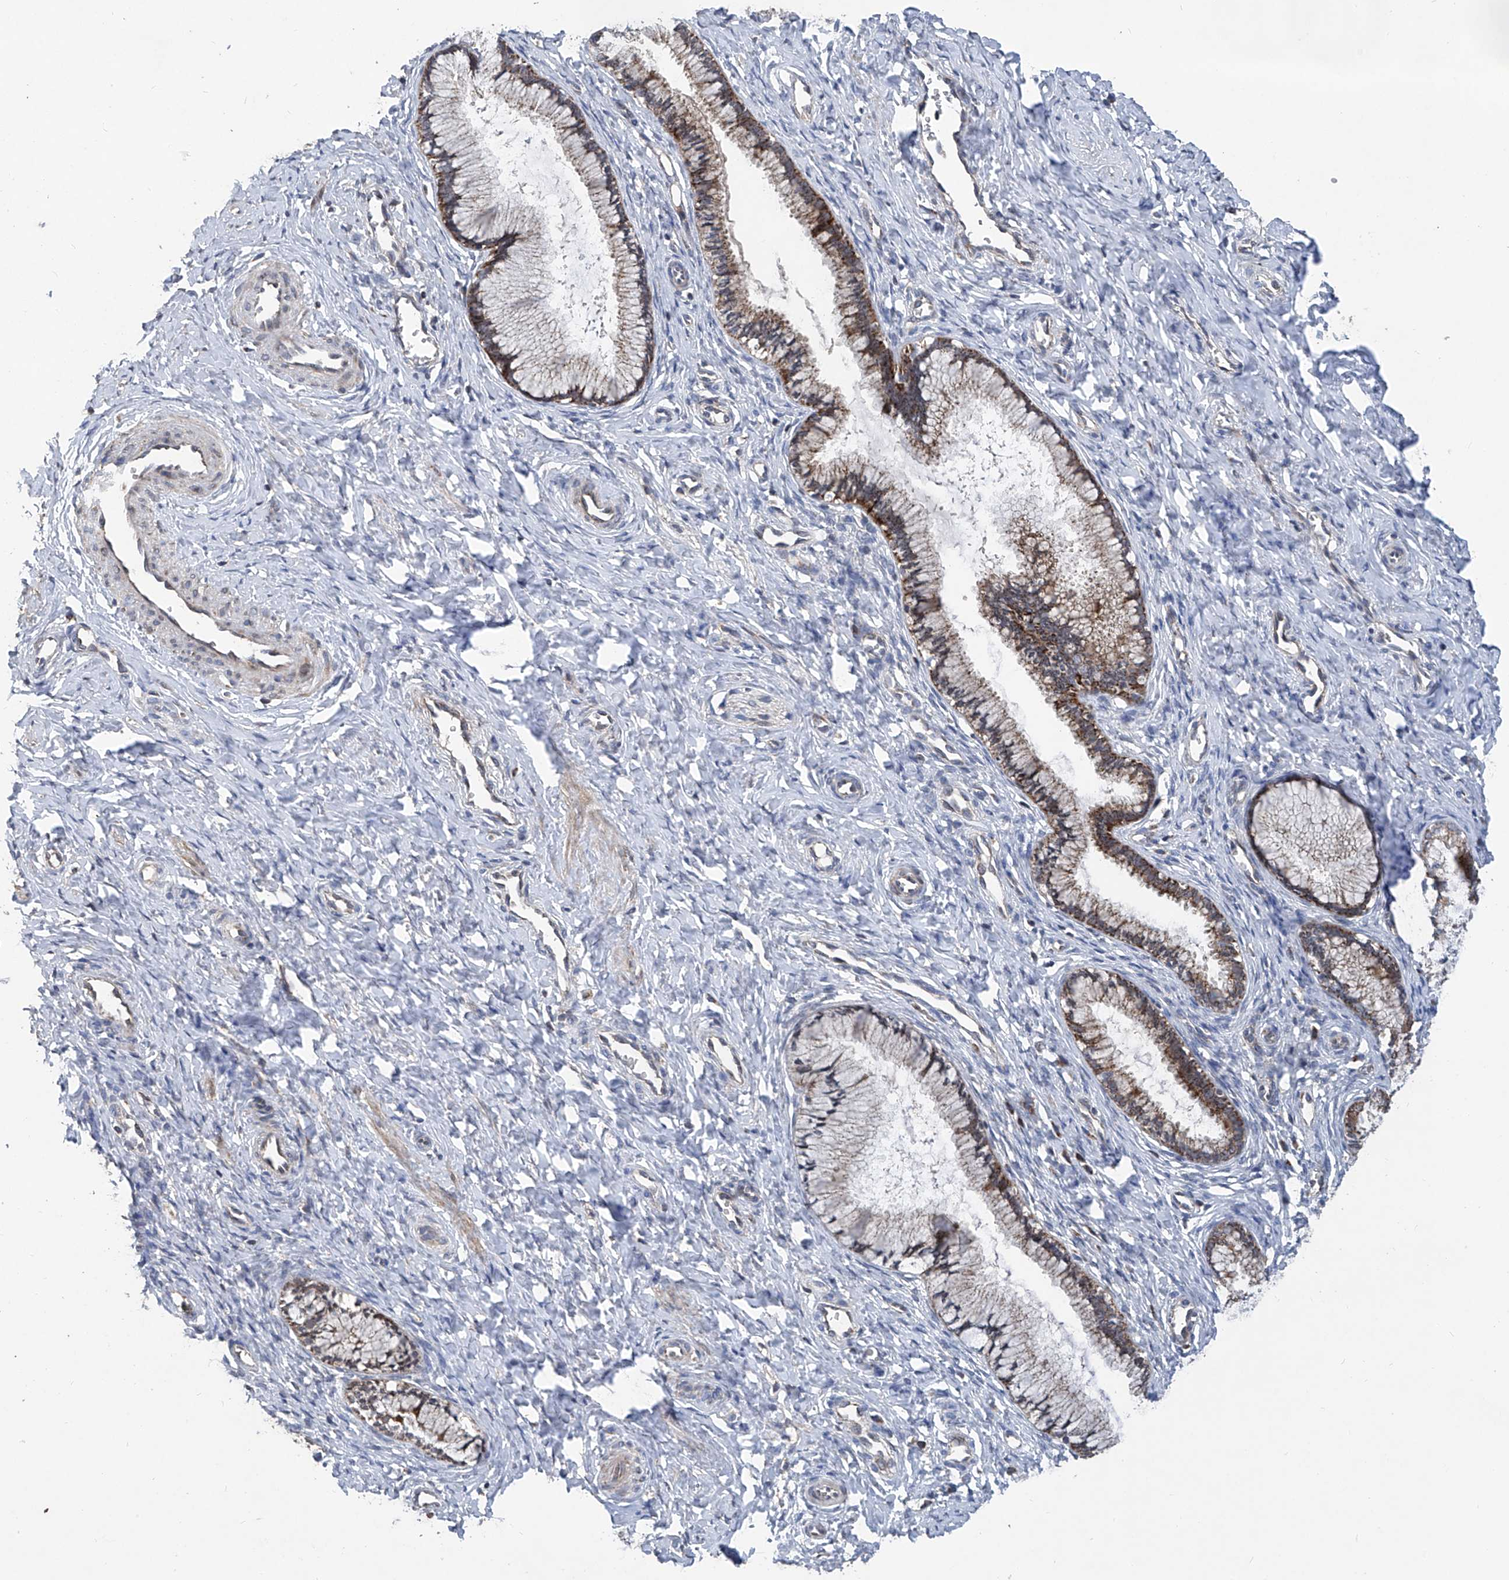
{"staining": {"intensity": "moderate", "quantity": ">75%", "location": "cytoplasmic/membranous"}, "tissue": "cervix", "cell_type": "Glandular cells", "image_type": "normal", "snomed": [{"axis": "morphology", "description": "Normal tissue, NOS"}, {"axis": "topography", "description": "Cervix"}], "caption": "Immunohistochemistry (IHC) histopathology image of normal cervix stained for a protein (brown), which shows medium levels of moderate cytoplasmic/membranous staining in approximately >75% of glandular cells.", "gene": "BCKDHB", "patient": {"sex": "female", "age": 27}}